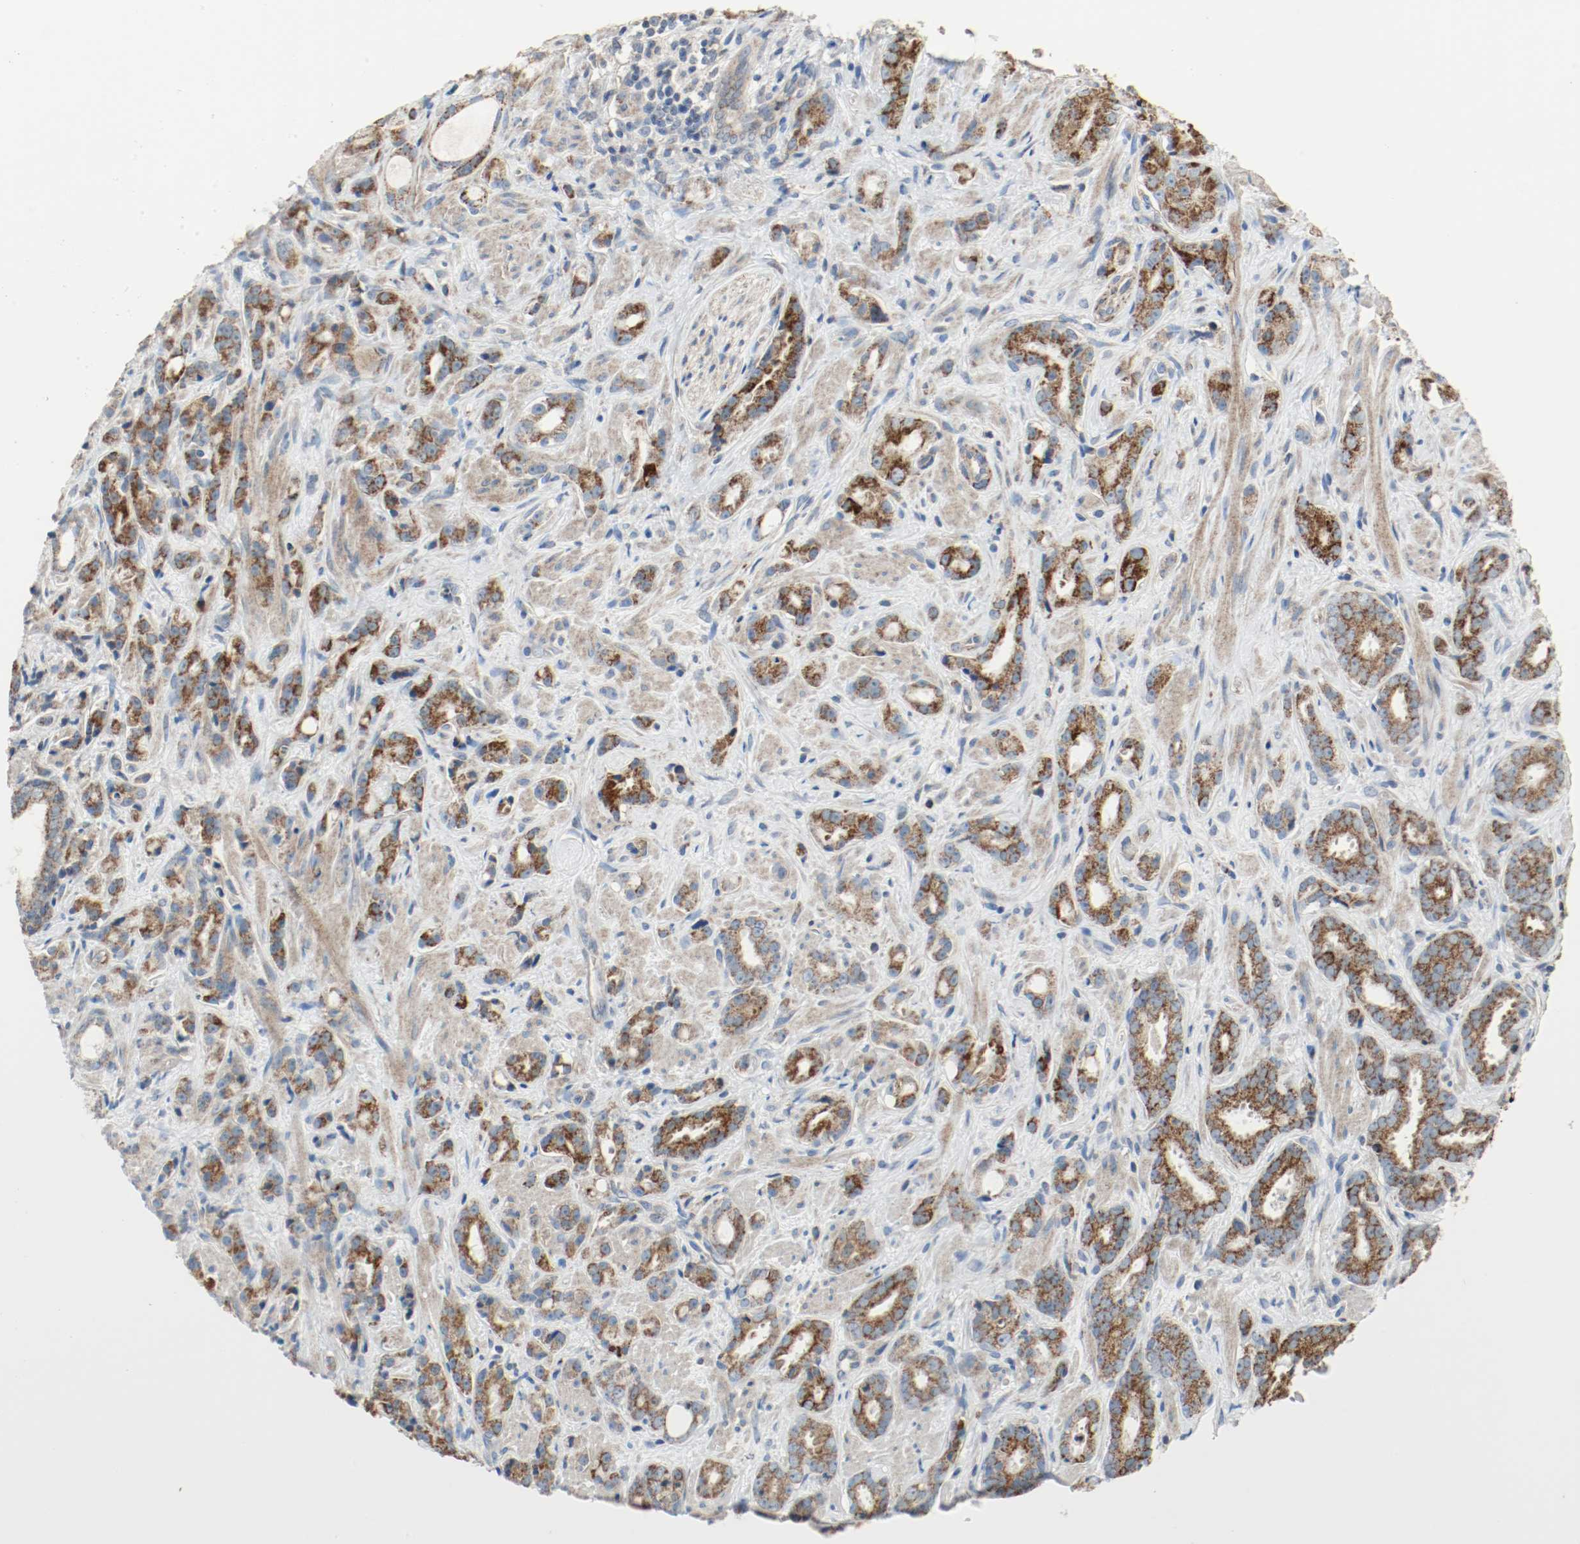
{"staining": {"intensity": "strong", "quantity": ">75%", "location": "cytoplasmic/membranous"}, "tissue": "prostate cancer", "cell_type": "Tumor cells", "image_type": "cancer", "snomed": [{"axis": "morphology", "description": "Adenocarcinoma, Low grade"}, {"axis": "topography", "description": "Prostate"}], "caption": "The image shows a brown stain indicating the presence of a protein in the cytoplasmic/membranous of tumor cells in prostate cancer (low-grade adenocarcinoma).", "gene": "ALDH4A1", "patient": {"sex": "male", "age": 57}}